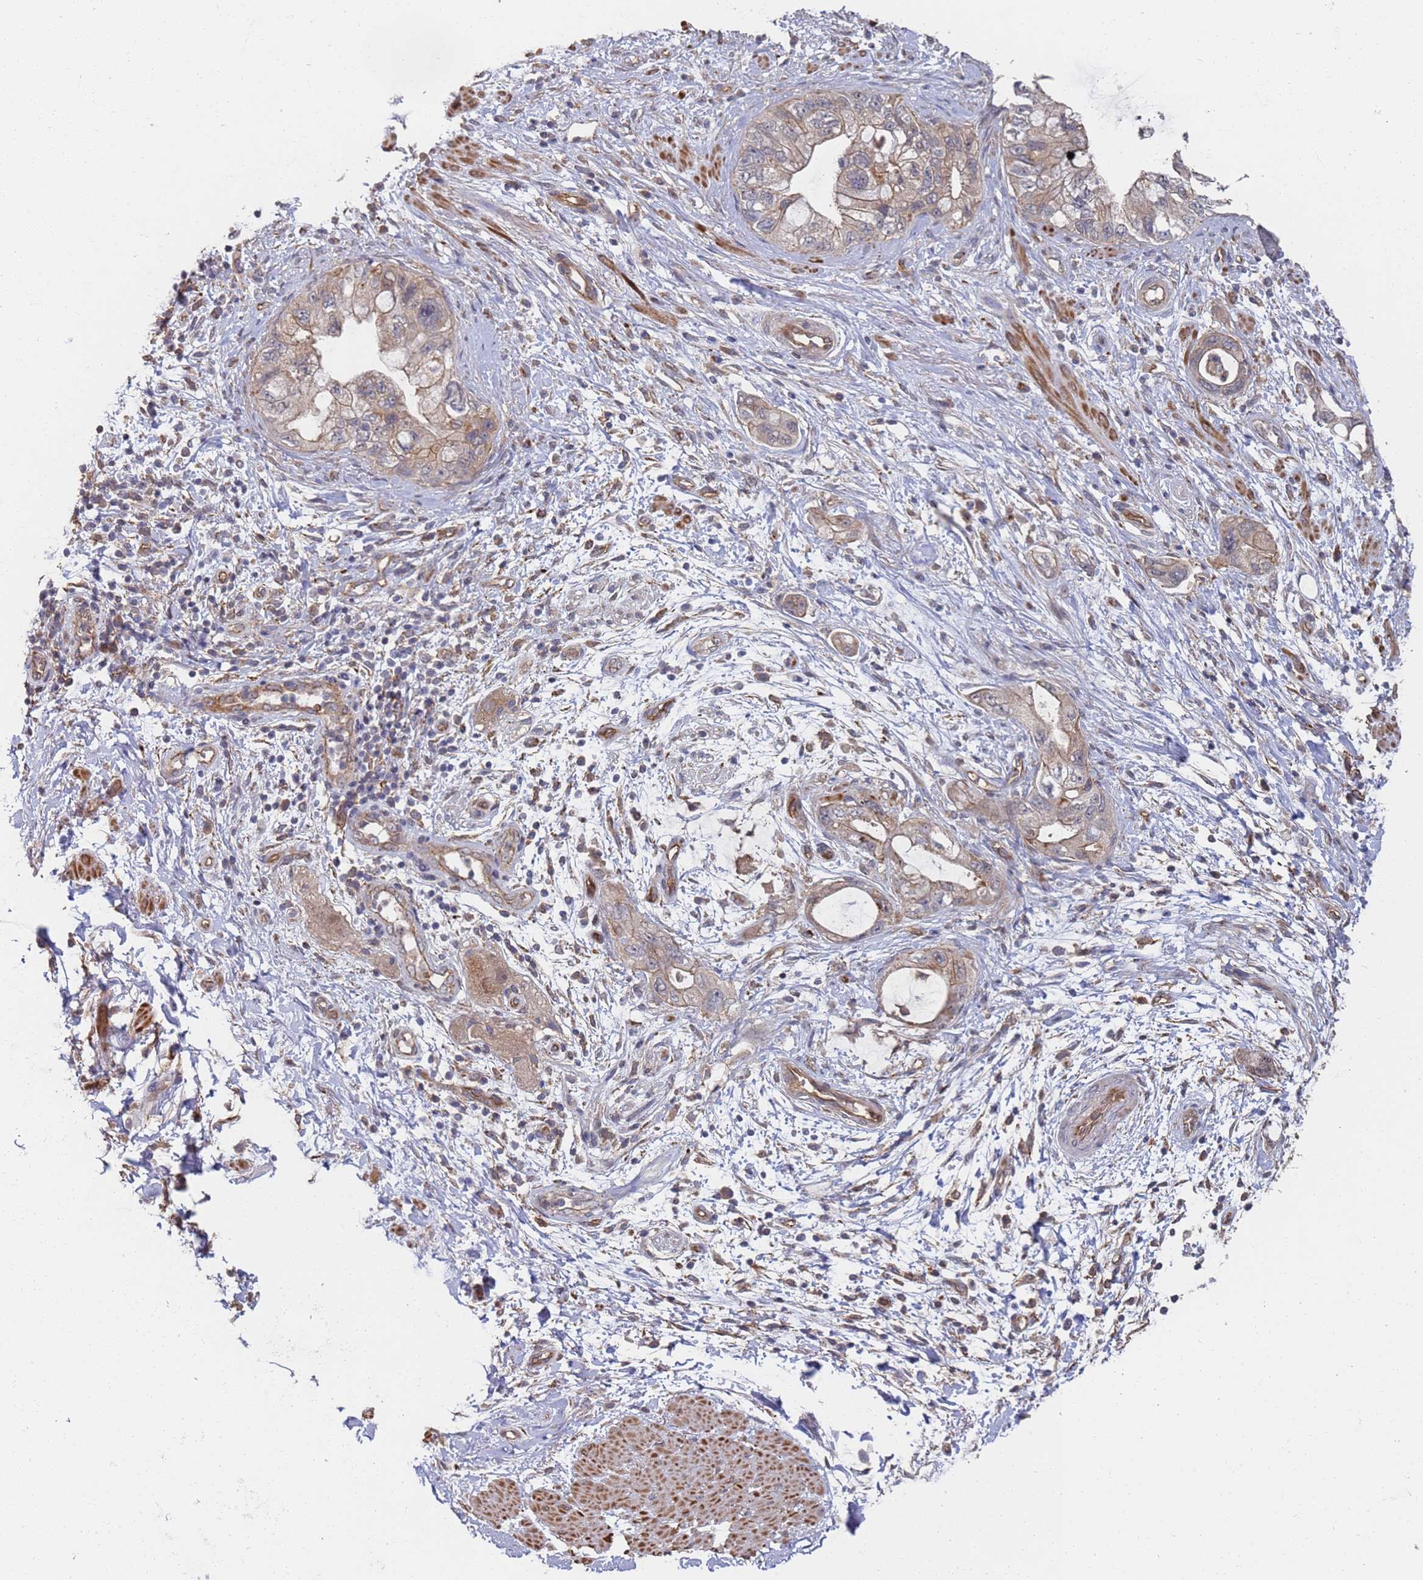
{"staining": {"intensity": "weak", "quantity": ">75%", "location": "cytoplasmic/membranous"}, "tissue": "pancreatic cancer", "cell_type": "Tumor cells", "image_type": "cancer", "snomed": [{"axis": "morphology", "description": "Adenocarcinoma, NOS"}, {"axis": "topography", "description": "Pancreas"}], "caption": "Protein staining displays weak cytoplasmic/membranous positivity in approximately >75% of tumor cells in pancreatic adenocarcinoma.", "gene": "ABCB6", "patient": {"sex": "female", "age": 73}}